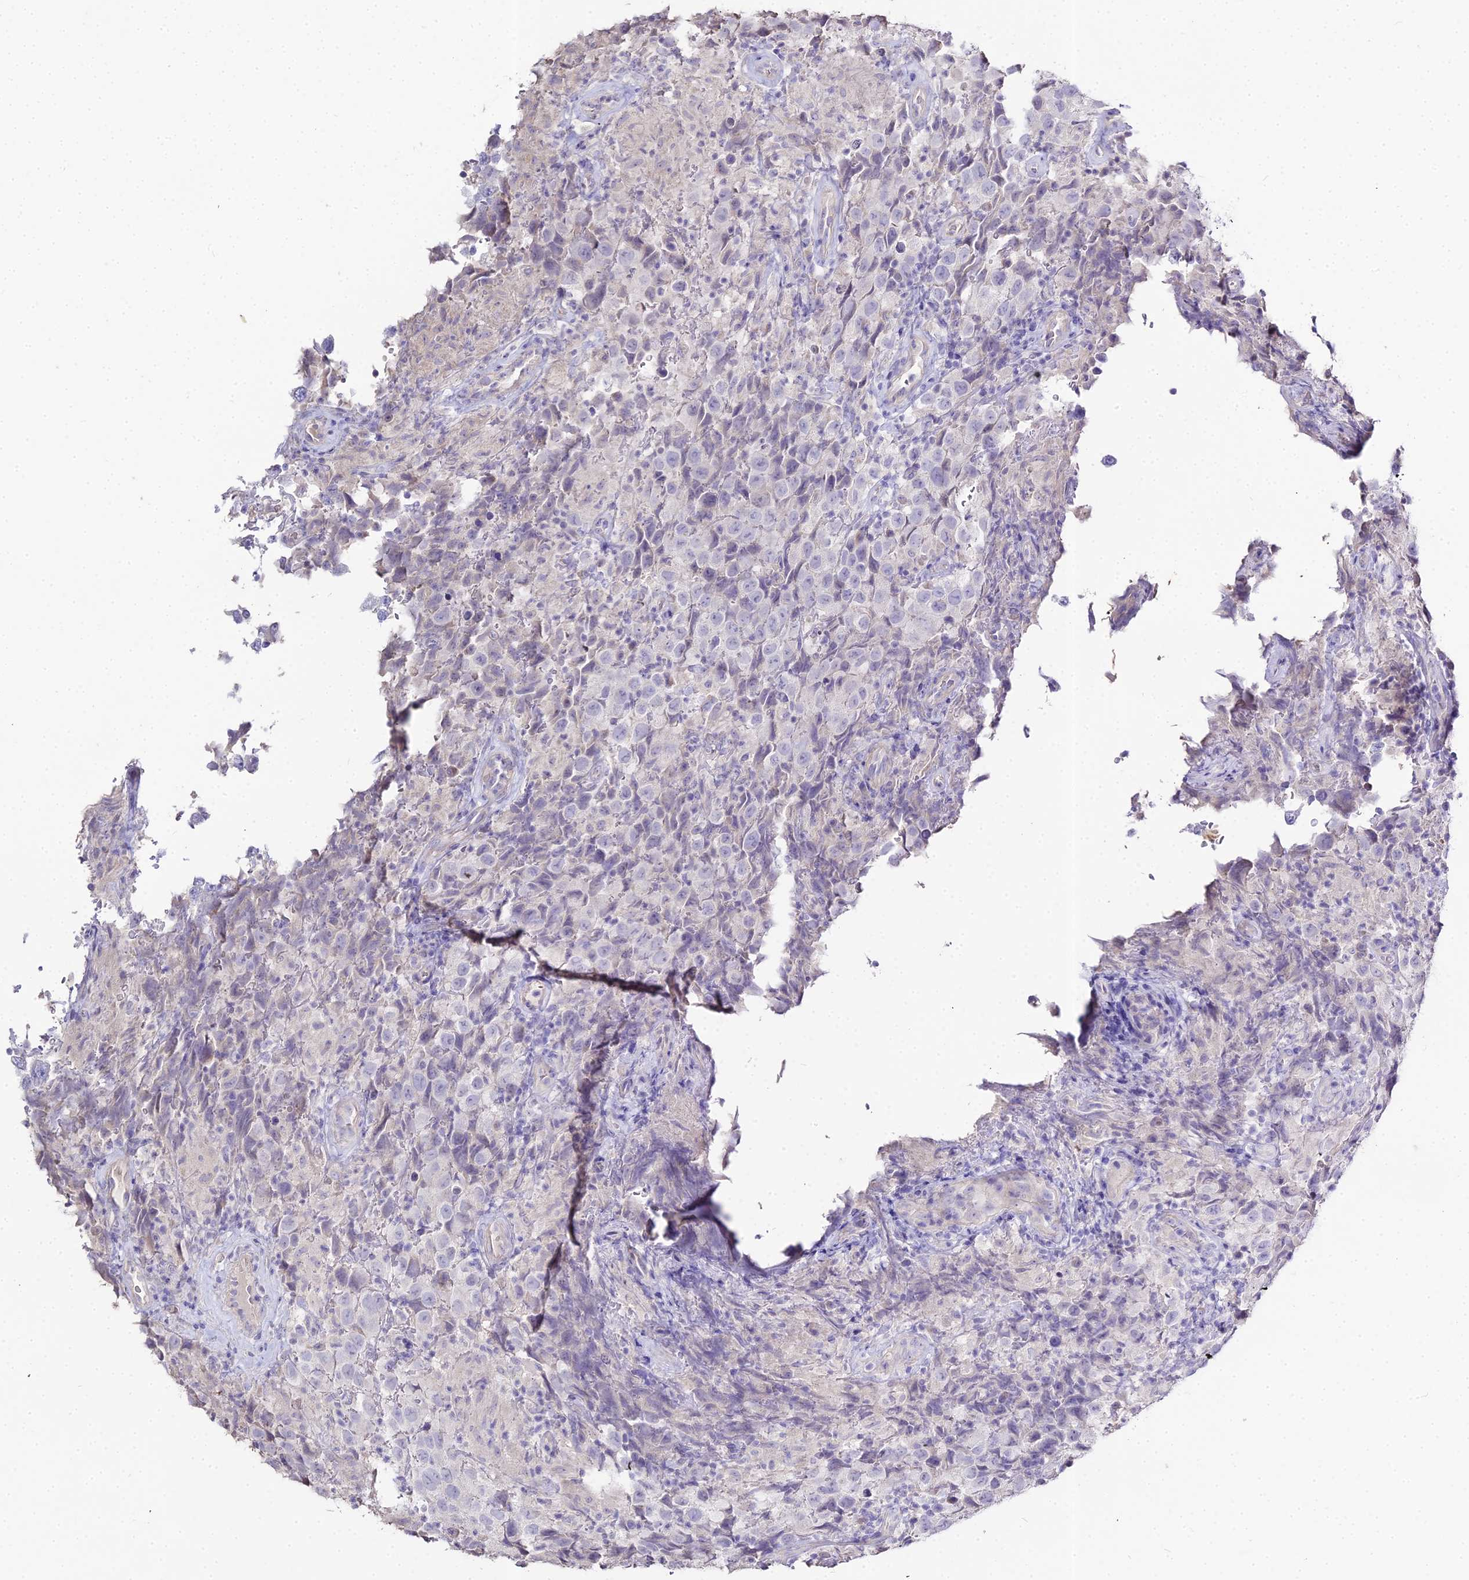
{"staining": {"intensity": "negative", "quantity": "none", "location": "none"}, "tissue": "testis cancer", "cell_type": "Tumor cells", "image_type": "cancer", "snomed": [{"axis": "morphology", "description": "Seminoma, NOS"}, {"axis": "morphology", "description": "Carcinoma, Embryonal, NOS"}, {"axis": "topography", "description": "Testis"}], "caption": "Human testis seminoma stained for a protein using immunohistochemistry (IHC) displays no positivity in tumor cells.", "gene": "GLYAT", "patient": {"sex": "male", "age": 41}}